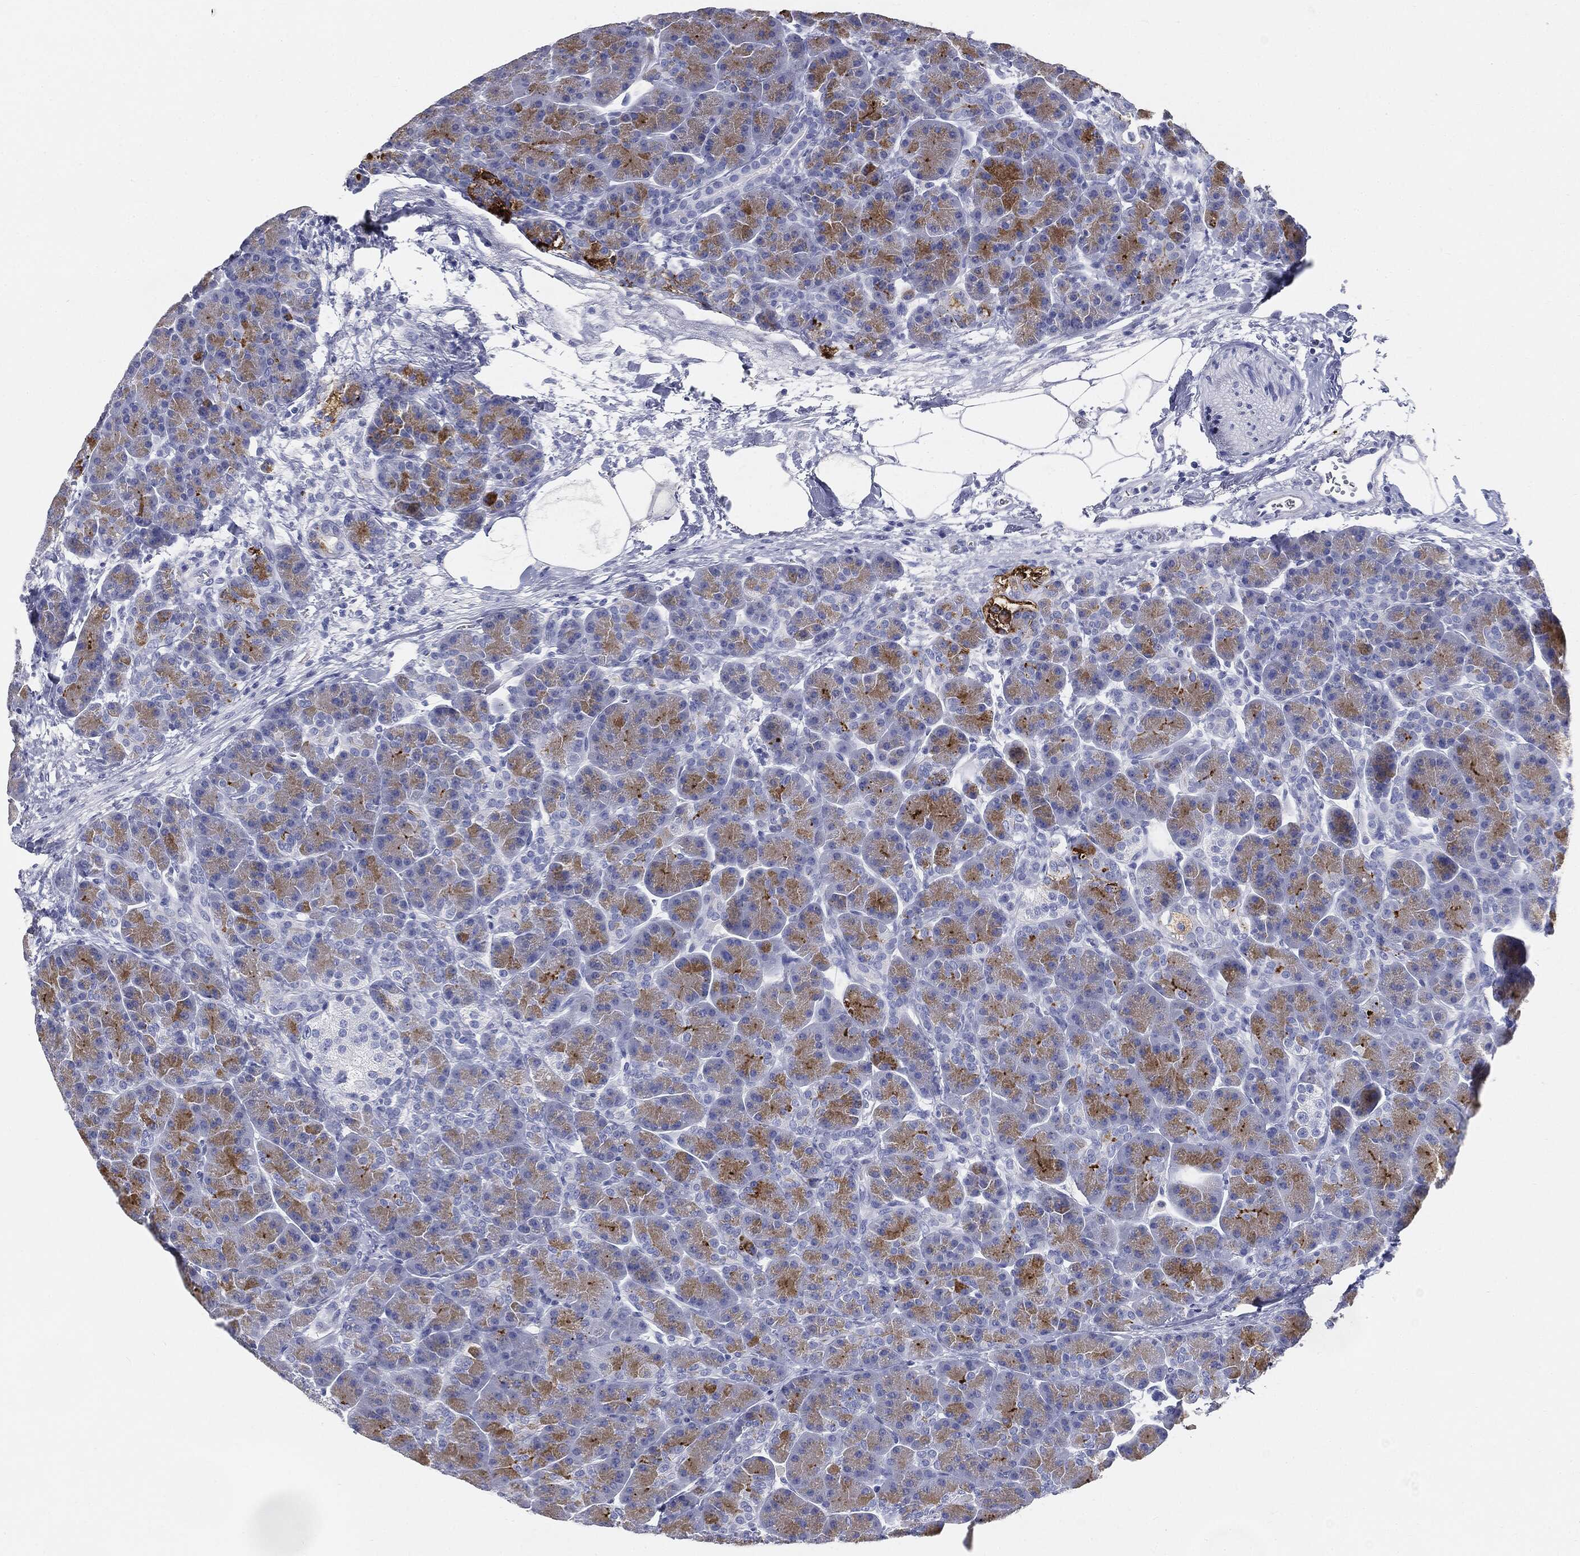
{"staining": {"intensity": "strong", "quantity": "<25%", "location": "cytoplasmic/membranous"}, "tissue": "pancreas", "cell_type": "Exocrine glandular cells", "image_type": "normal", "snomed": [{"axis": "morphology", "description": "Normal tissue, NOS"}, {"axis": "topography", "description": "Pancreas"}], "caption": "Pancreas stained with immunohistochemistry displays strong cytoplasmic/membranous staining in approximately <25% of exocrine glandular cells.", "gene": "CUZD1", "patient": {"sex": "female", "age": 63}}